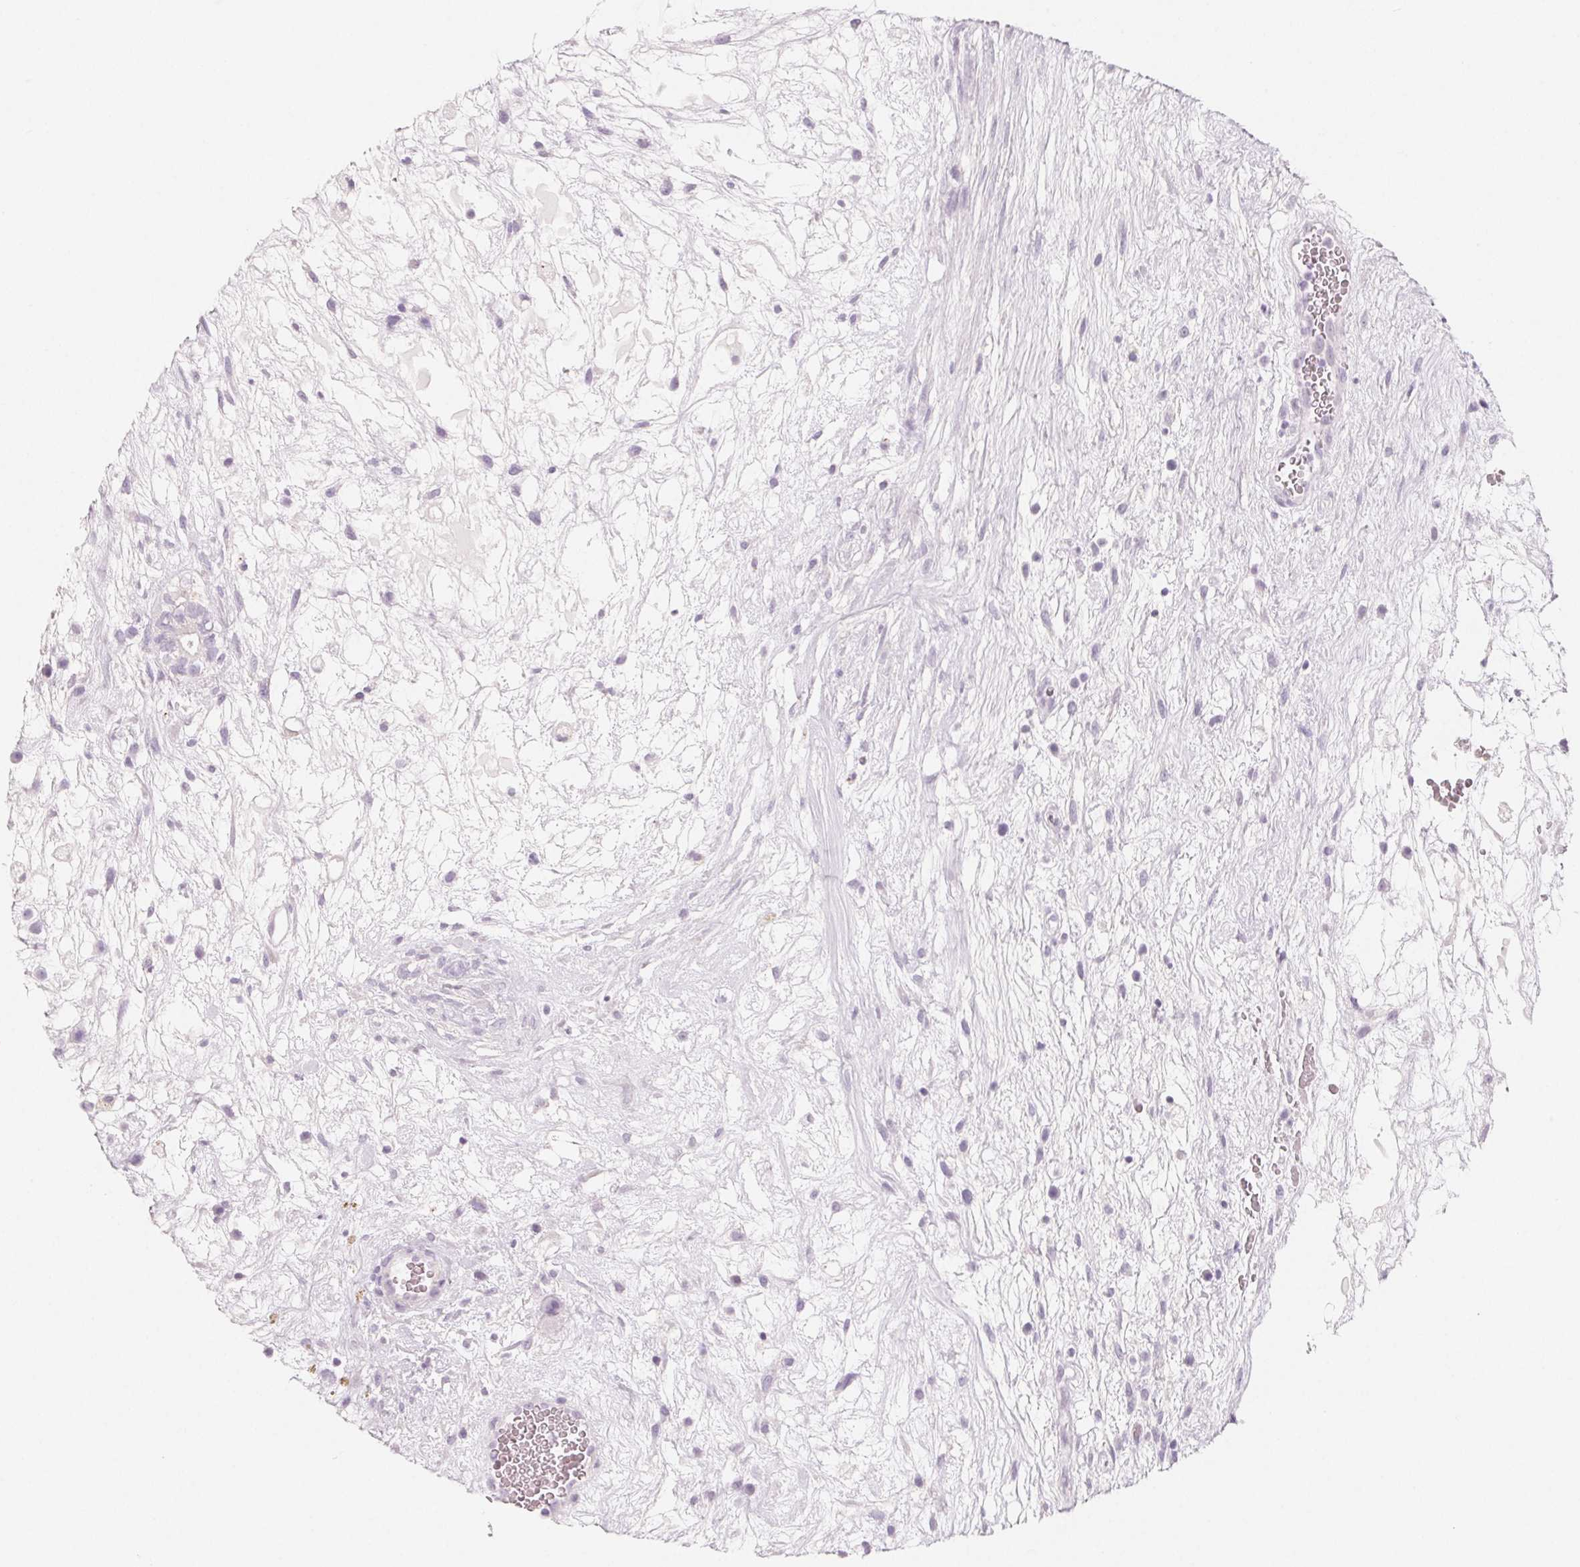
{"staining": {"intensity": "negative", "quantity": "none", "location": "none"}, "tissue": "testis cancer", "cell_type": "Tumor cells", "image_type": "cancer", "snomed": [{"axis": "morphology", "description": "Normal tissue, NOS"}, {"axis": "morphology", "description": "Carcinoma, Embryonal, NOS"}, {"axis": "topography", "description": "Testis"}], "caption": "High power microscopy histopathology image of an IHC image of testis embryonal carcinoma, revealing no significant positivity in tumor cells. (Stains: DAB immunohistochemistry (IHC) with hematoxylin counter stain, Microscopy: brightfield microscopy at high magnification).", "gene": "SH3GL2", "patient": {"sex": "male", "age": 32}}